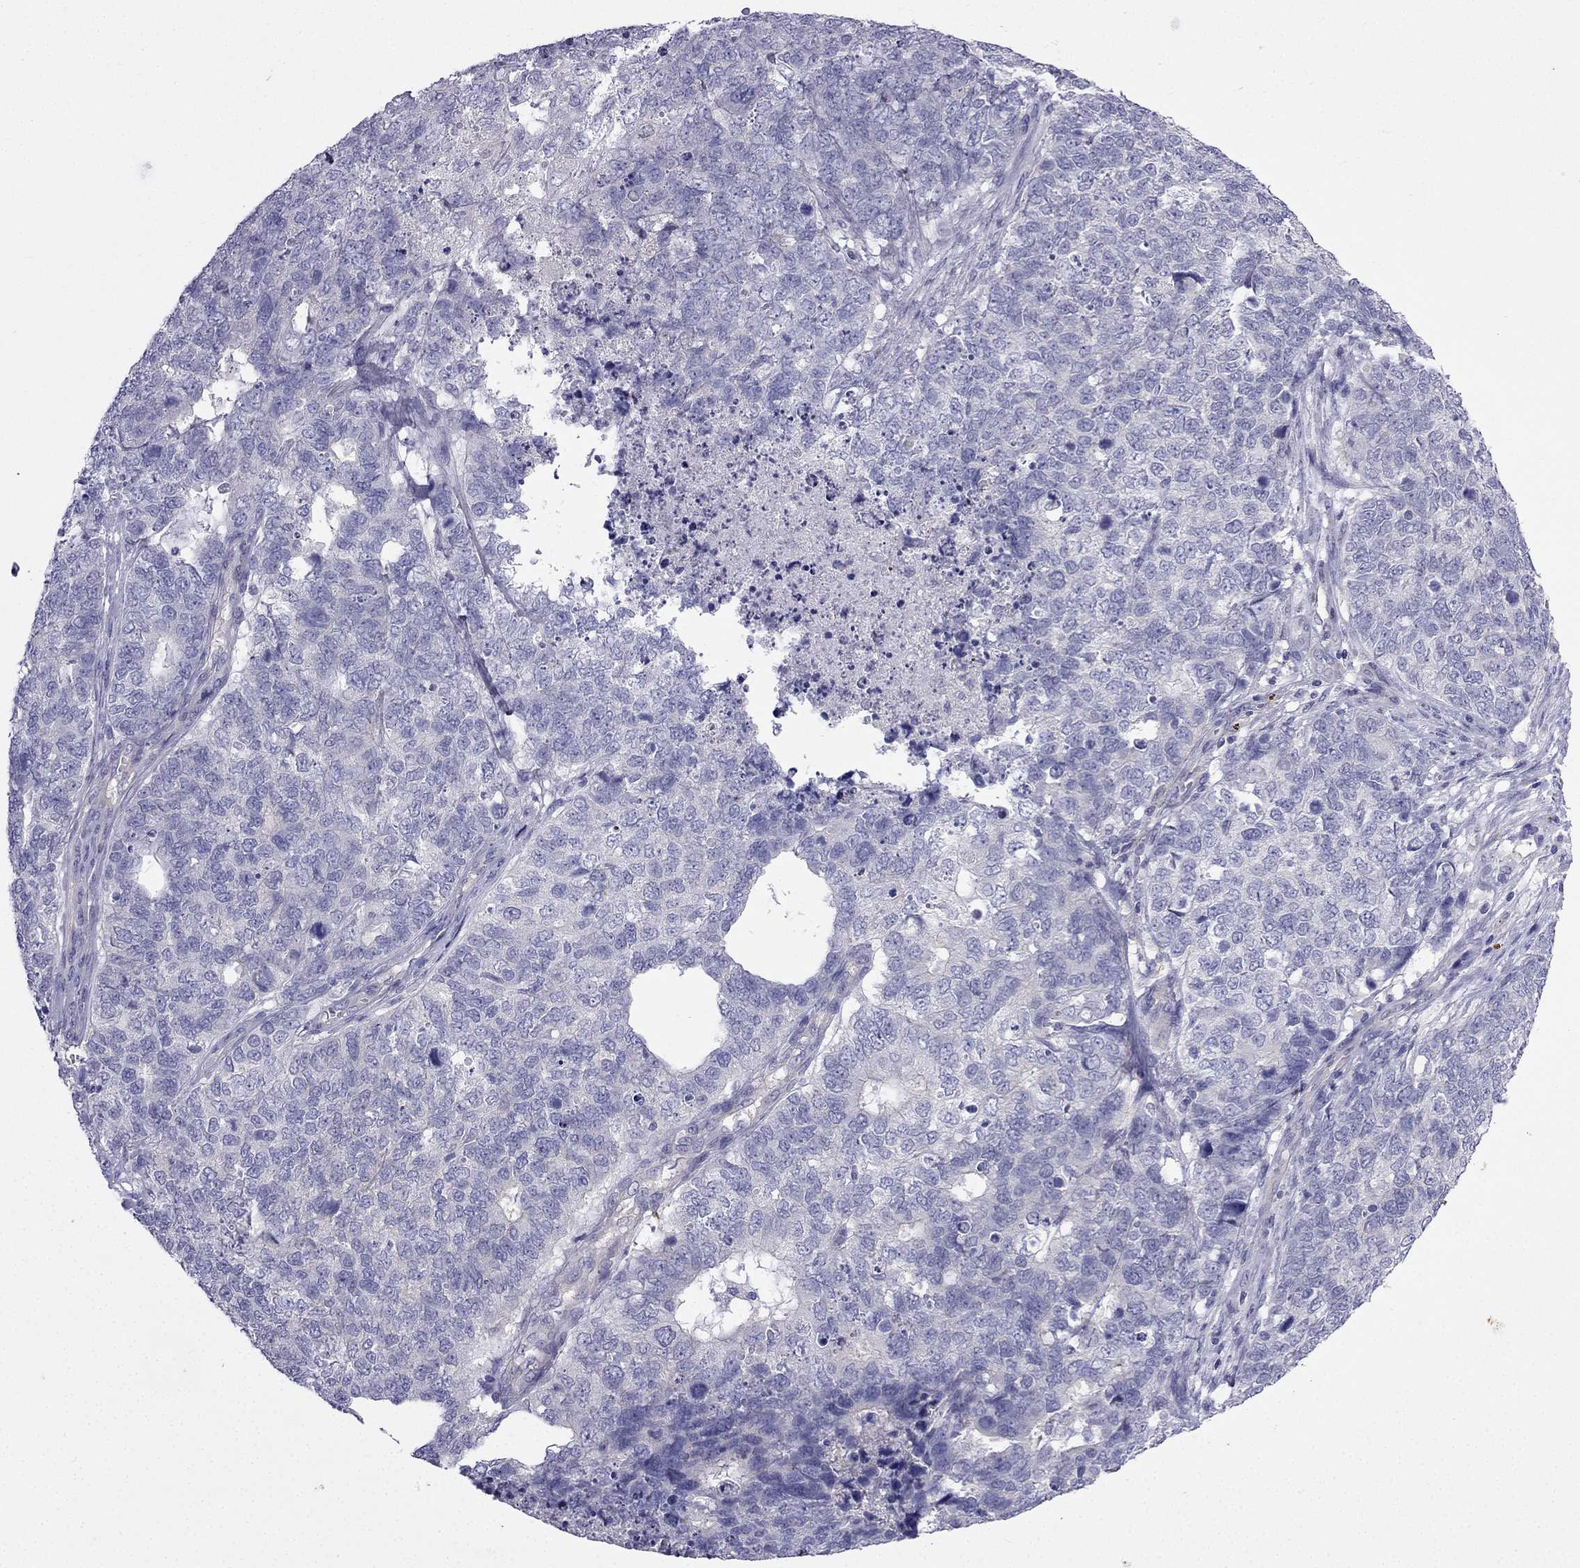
{"staining": {"intensity": "negative", "quantity": "none", "location": "none"}, "tissue": "cervical cancer", "cell_type": "Tumor cells", "image_type": "cancer", "snomed": [{"axis": "morphology", "description": "Squamous cell carcinoma, NOS"}, {"axis": "topography", "description": "Cervix"}], "caption": "Immunohistochemical staining of human cervical cancer (squamous cell carcinoma) shows no significant expression in tumor cells.", "gene": "GJA8", "patient": {"sex": "female", "age": 63}}